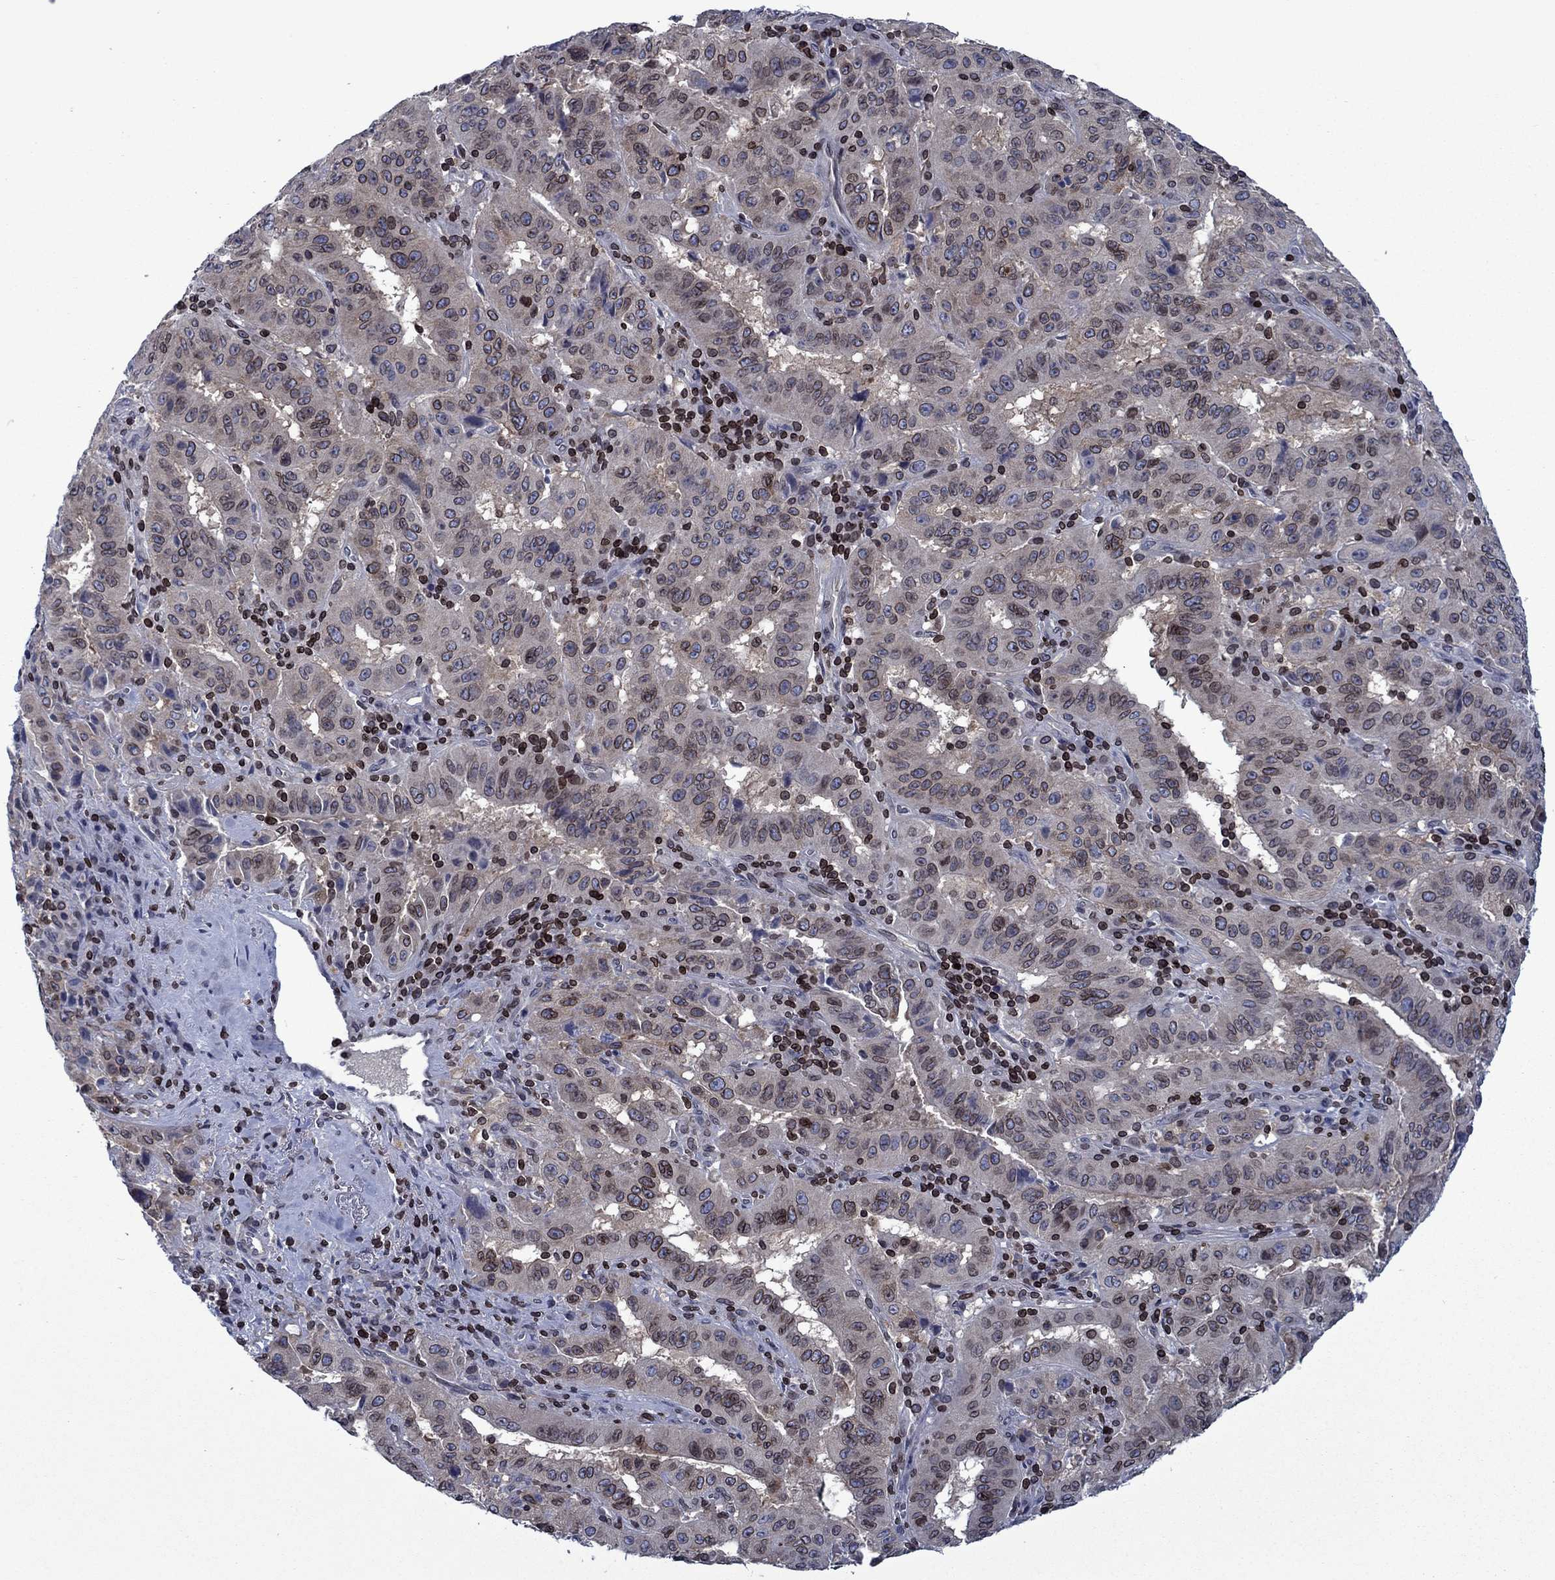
{"staining": {"intensity": "strong", "quantity": "<25%", "location": "cytoplasmic/membranous,nuclear"}, "tissue": "pancreatic cancer", "cell_type": "Tumor cells", "image_type": "cancer", "snomed": [{"axis": "morphology", "description": "Adenocarcinoma, NOS"}, {"axis": "topography", "description": "Pancreas"}], "caption": "Immunohistochemical staining of human pancreatic cancer (adenocarcinoma) reveals strong cytoplasmic/membranous and nuclear protein staining in approximately <25% of tumor cells.", "gene": "SLA", "patient": {"sex": "male", "age": 63}}